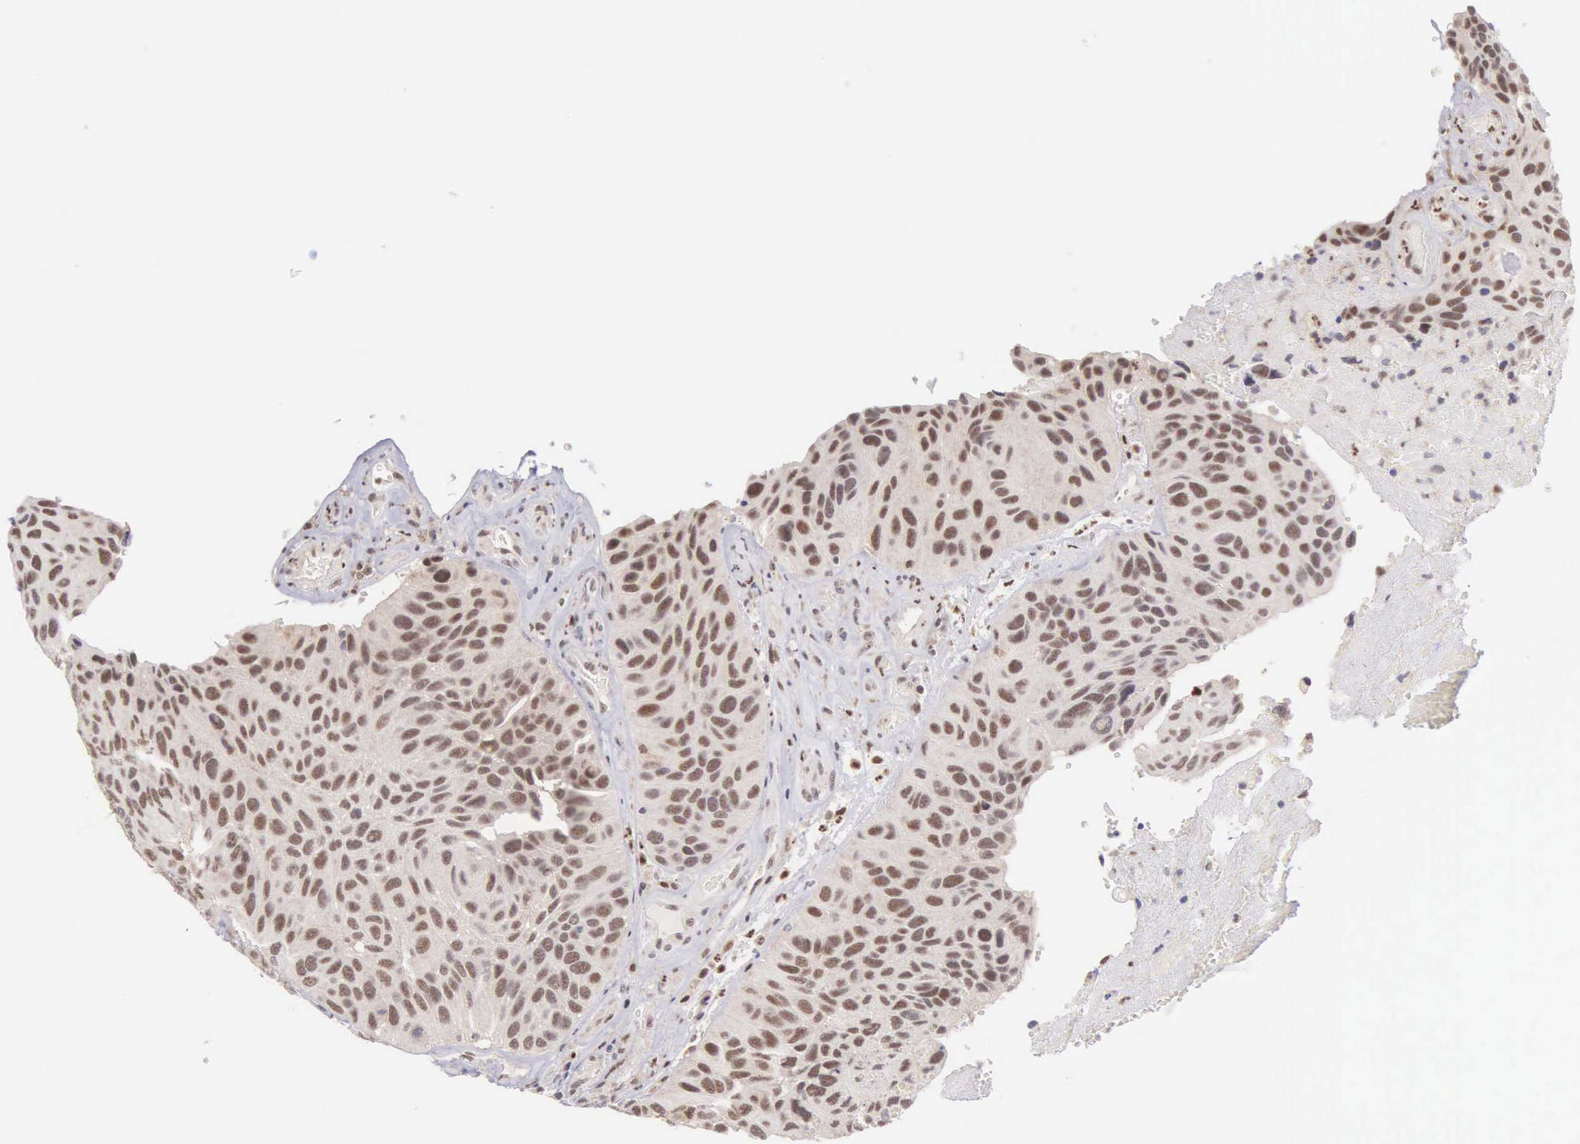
{"staining": {"intensity": "weak", "quantity": ">75%", "location": "nuclear"}, "tissue": "urothelial cancer", "cell_type": "Tumor cells", "image_type": "cancer", "snomed": [{"axis": "morphology", "description": "Urothelial carcinoma, High grade"}, {"axis": "topography", "description": "Urinary bladder"}], "caption": "The image displays immunohistochemical staining of urothelial cancer. There is weak nuclear positivity is seen in approximately >75% of tumor cells.", "gene": "GRK3", "patient": {"sex": "male", "age": 66}}